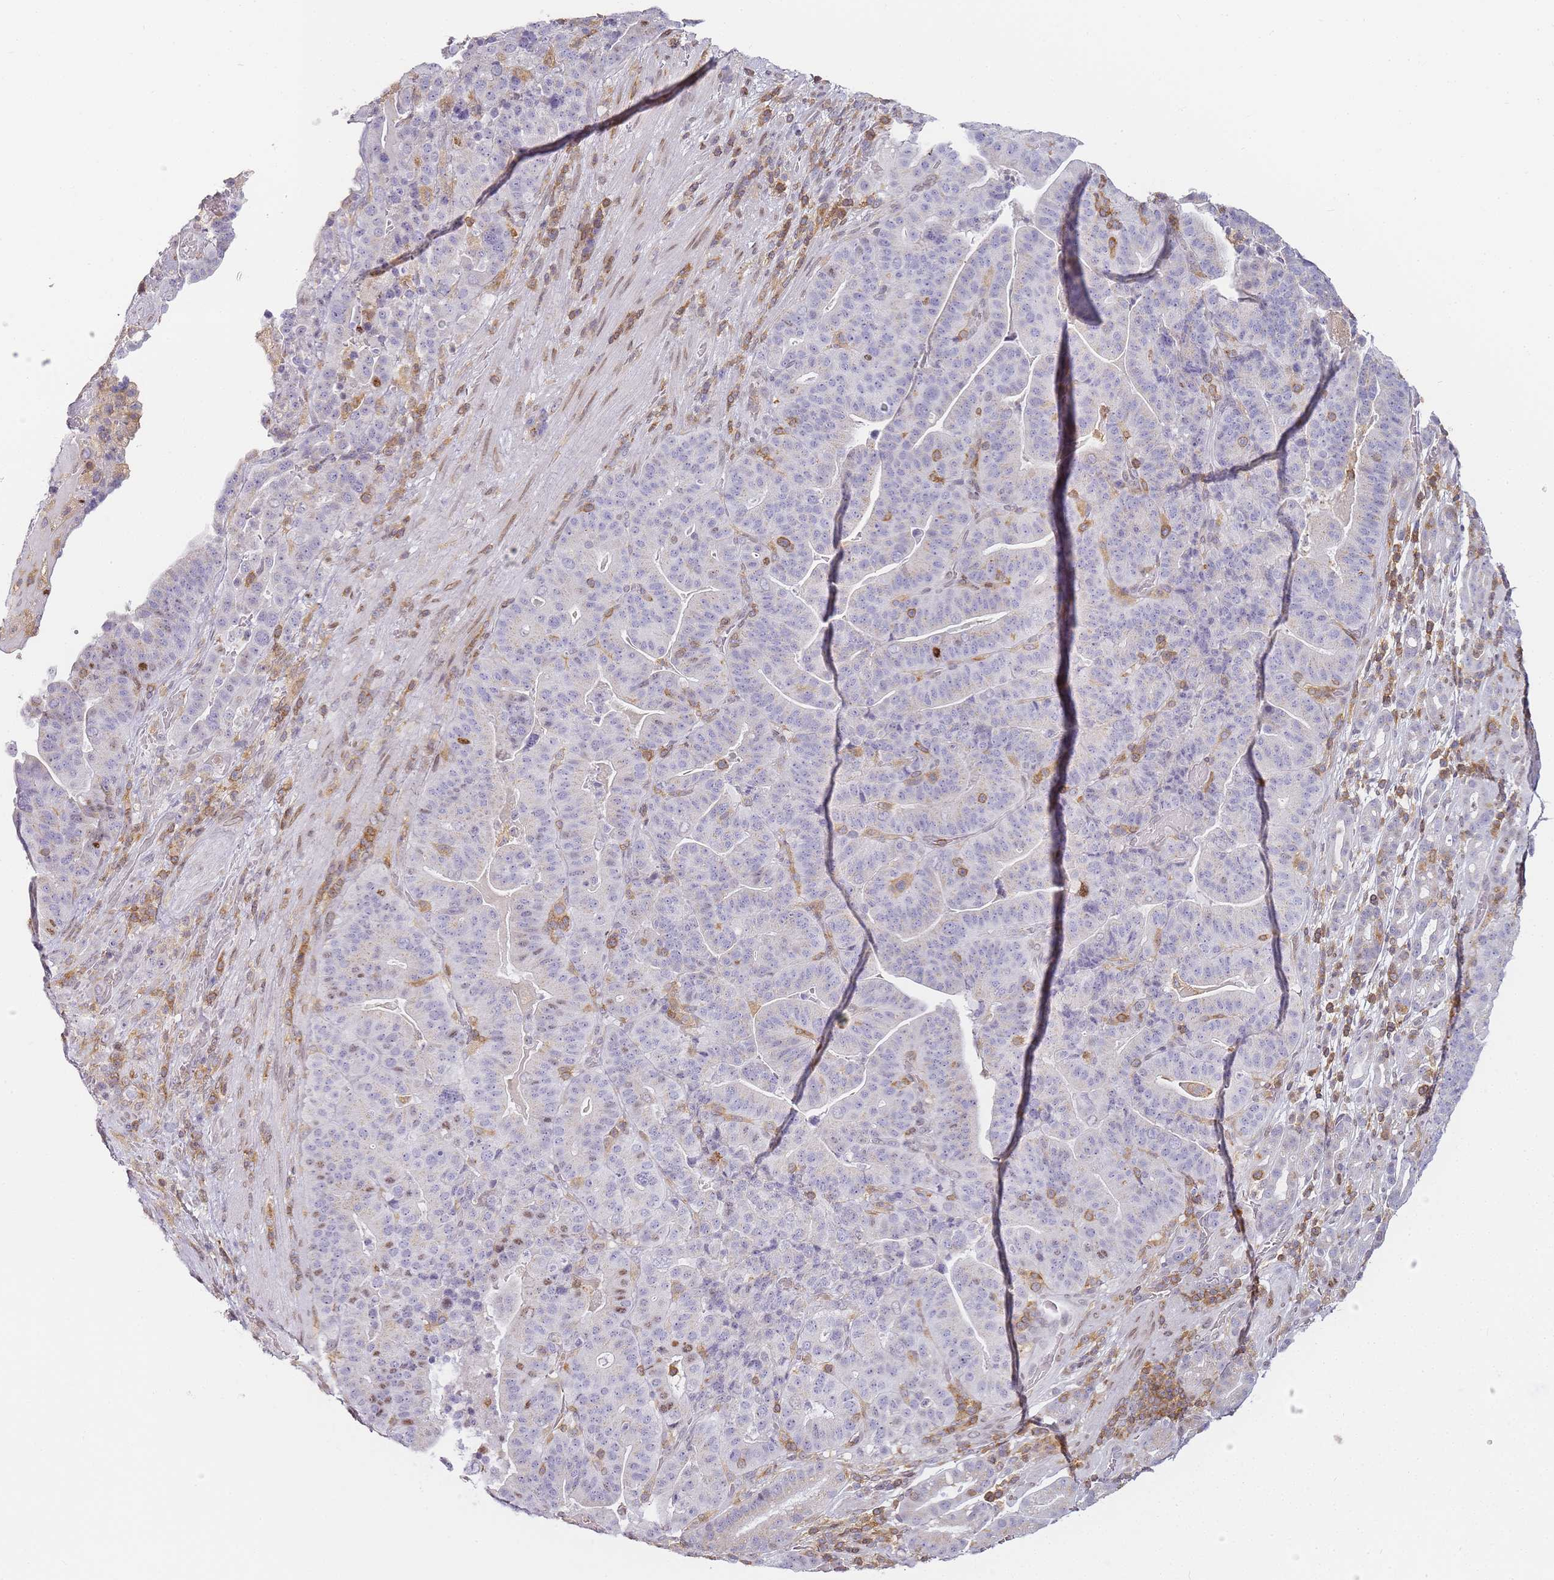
{"staining": {"intensity": "negative", "quantity": "none", "location": "none"}, "tissue": "stomach cancer", "cell_type": "Tumor cells", "image_type": "cancer", "snomed": [{"axis": "morphology", "description": "Adenocarcinoma, NOS"}, {"axis": "topography", "description": "Stomach"}], "caption": "A photomicrograph of stomach cancer stained for a protein exhibits no brown staining in tumor cells. (Stains: DAB (3,3'-diaminobenzidine) immunohistochemistry (IHC) with hematoxylin counter stain, Microscopy: brightfield microscopy at high magnification).", "gene": "JAKMIP1", "patient": {"sex": "male", "age": 48}}